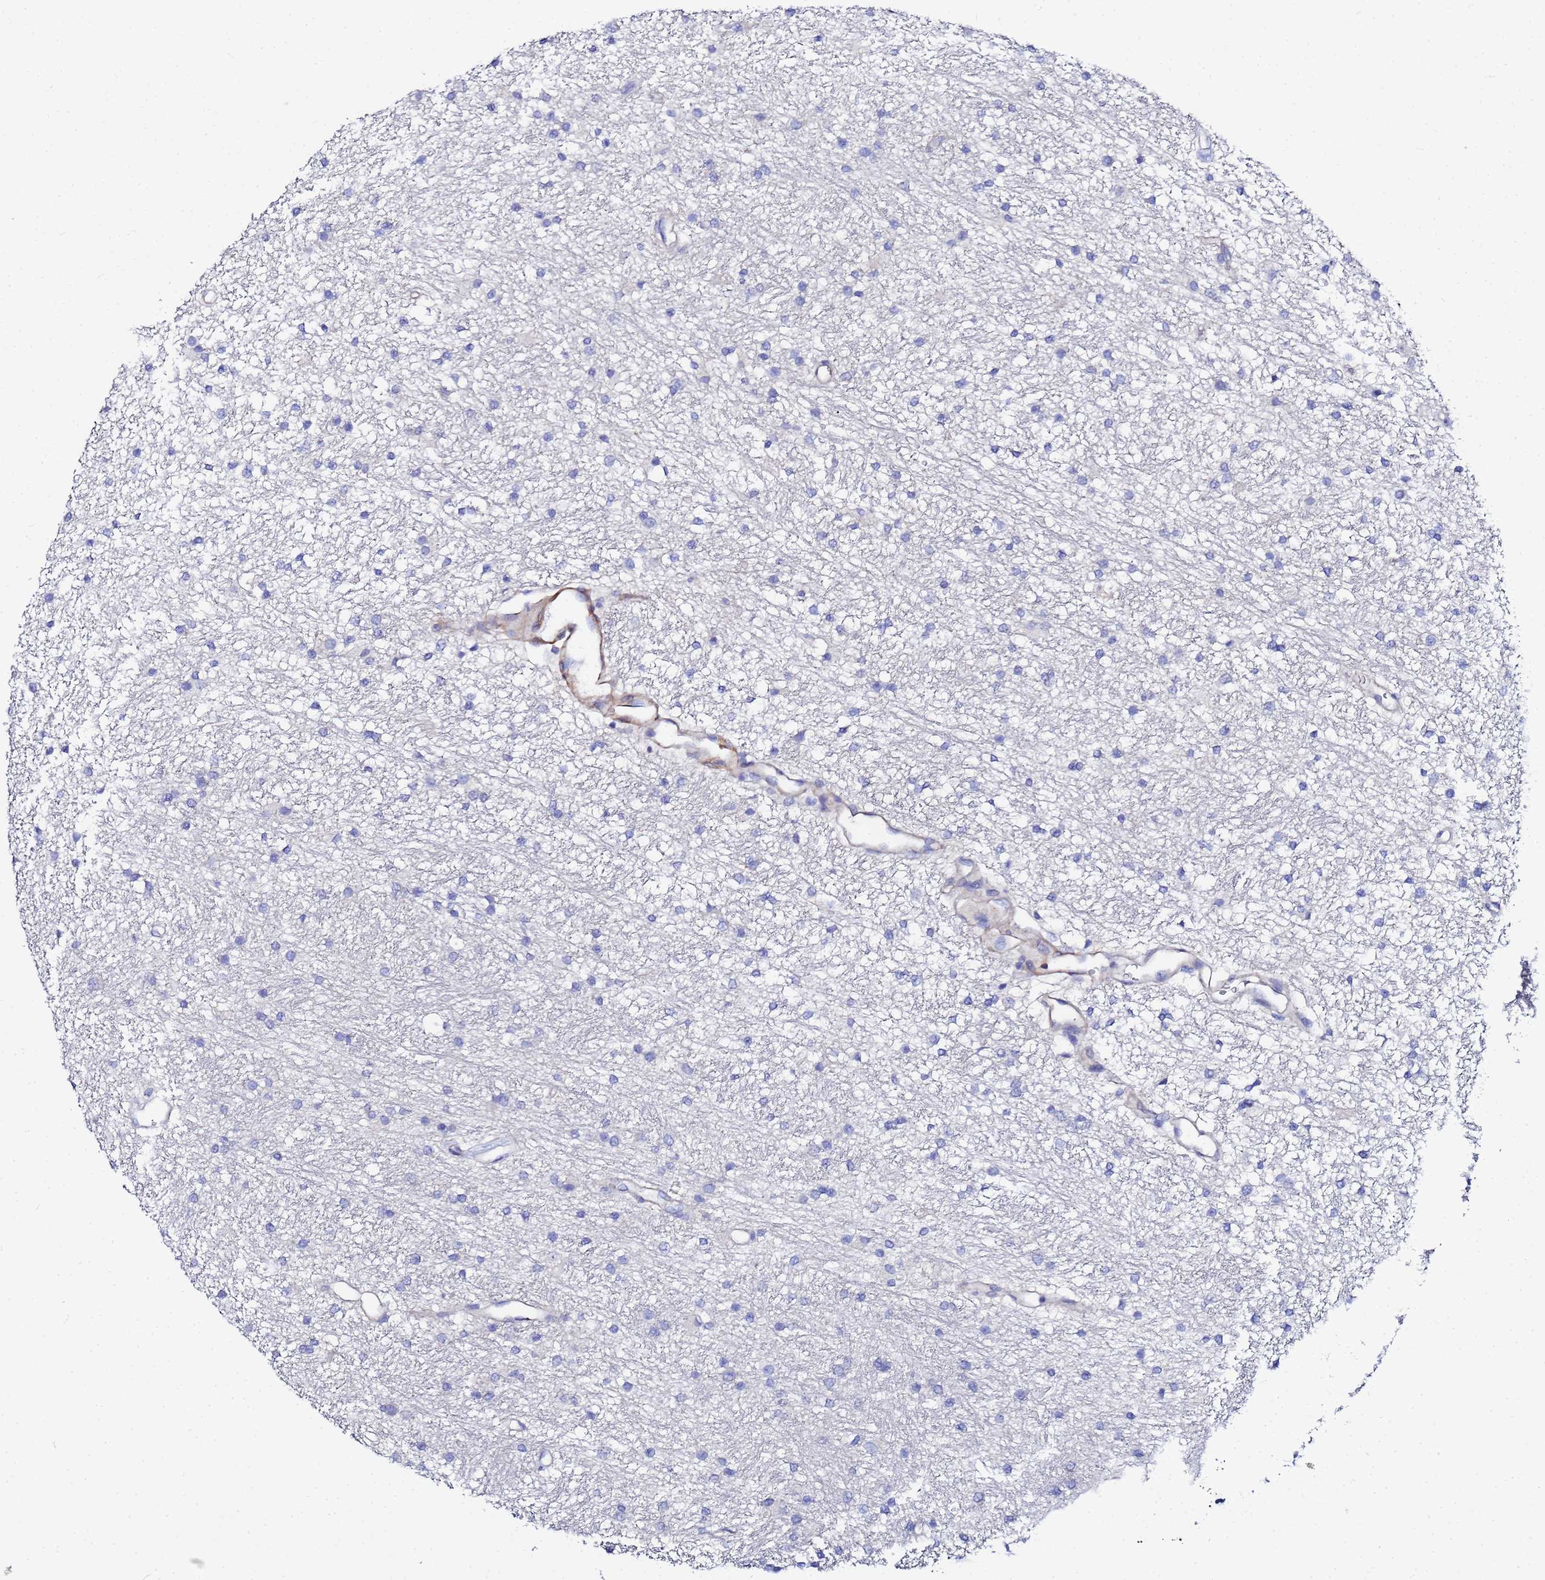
{"staining": {"intensity": "negative", "quantity": "none", "location": "none"}, "tissue": "glioma", "cell_type": "Tumor cells", "image_type": "cancer", "snomed": [{"axis": "morphology", "description": "Glioma, malignant, High grade"}, {"axis": "topography", "description": "Brain"}], "caption": "An image of malignant glioma (high-grade) stained for a protein displays no brown staining in tumor cells.", "gene": "RAB39B", "patient": {"sex": "male", "age": 77}}